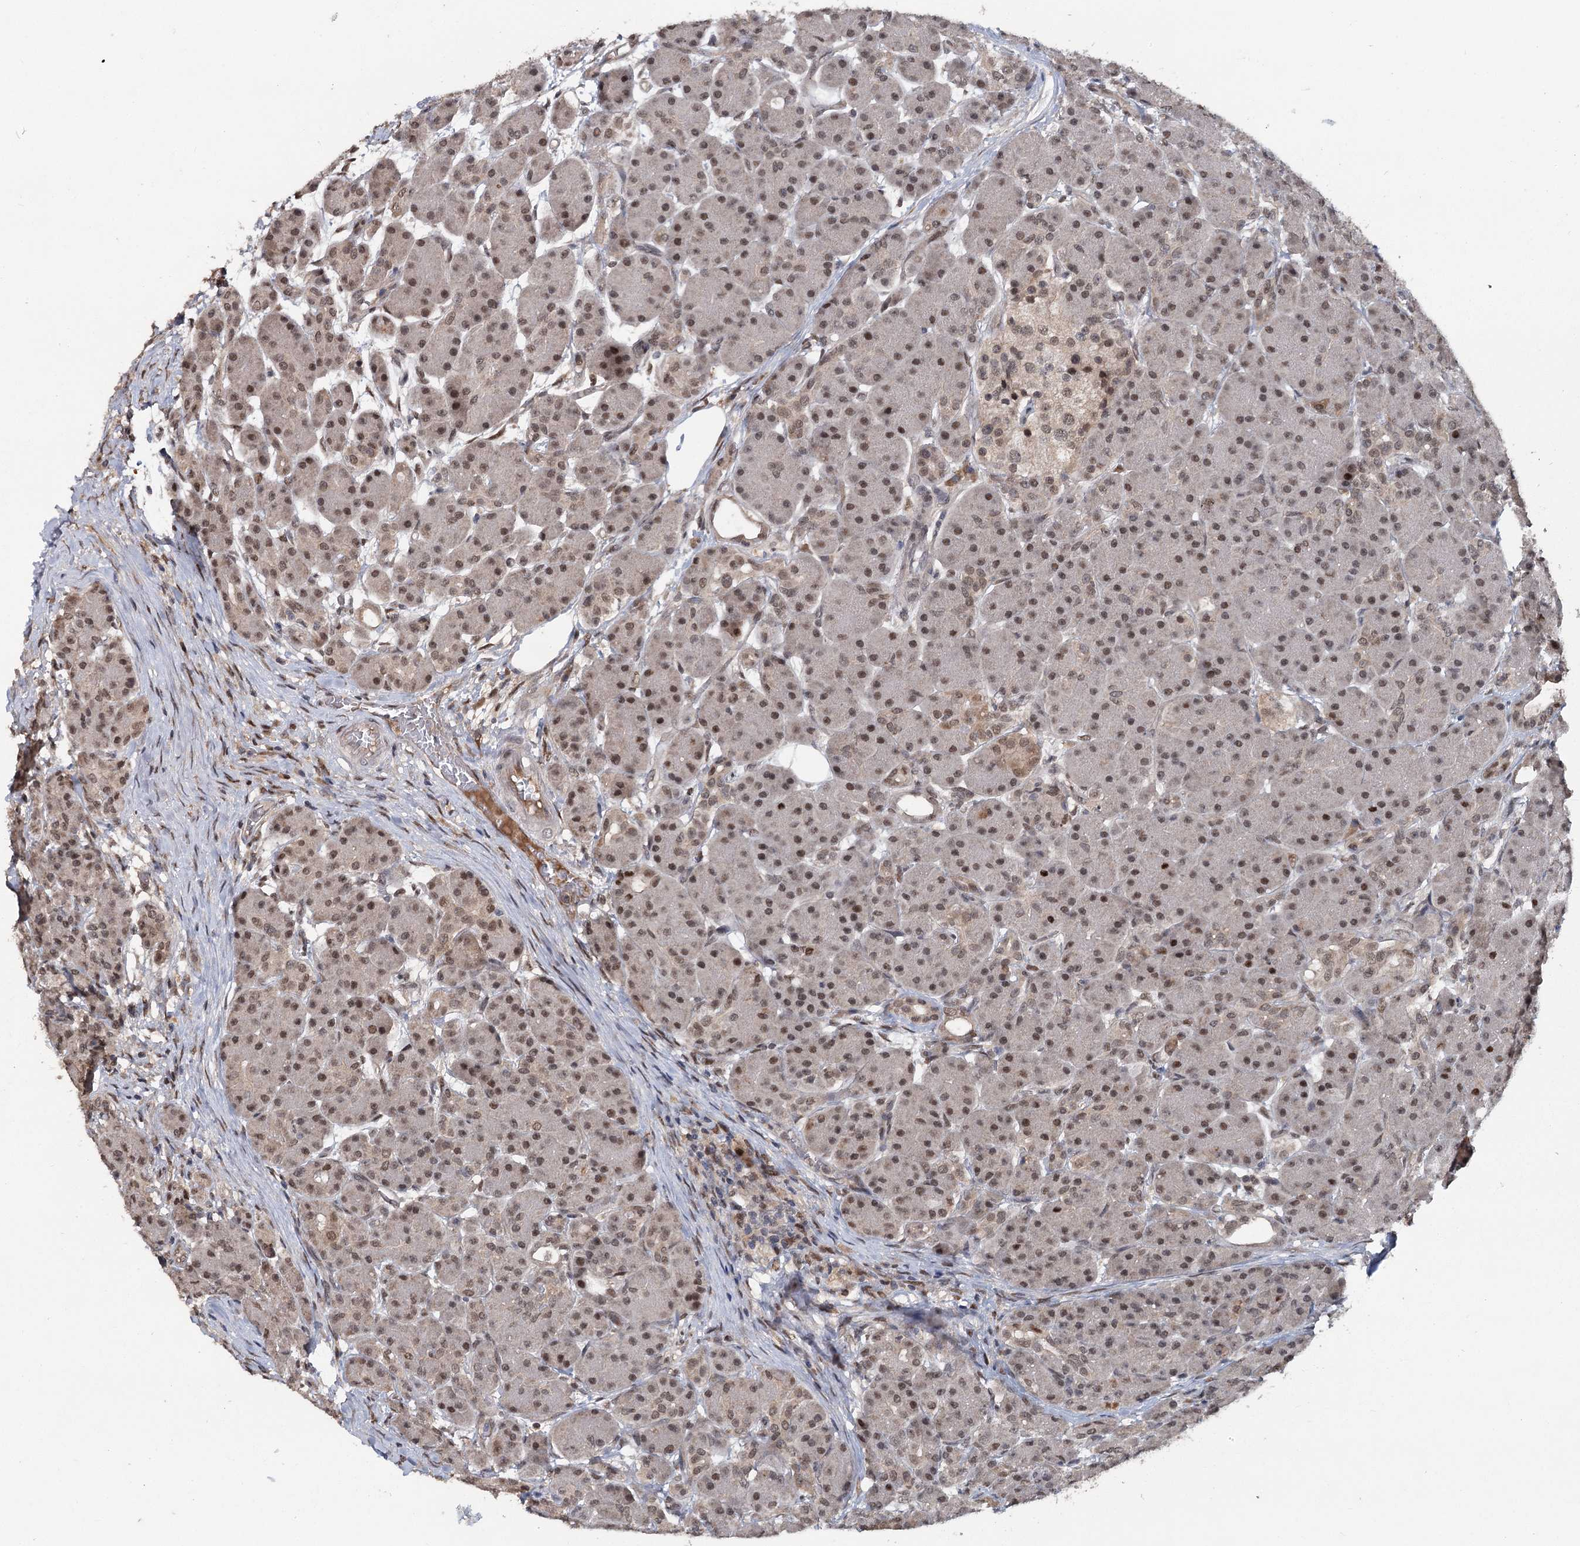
{"staining": {"intensity": "moderate", "quantity": "25%-75%", "location": "cytoplasmic/membranous,nuclear"}, "tissue": "pancreas", "cell_type": "Exocrine glandular cells", "image_type": "normal", "snomed": [{"axis": "morphology", "description": "Normal tissue, NOS"}, {"axis": "topography", "description": "Pancreas"}], "caption": "Immunohistochemical staining of benign human pancreas shows 25%-75% levels of moderate cytoplasmic/membranous,nuclear protein positivity in approximately 25%-75% of exocrine glandular cells.", "gene": "MYG1", "patient": {"sex": "male", "age": 63}}